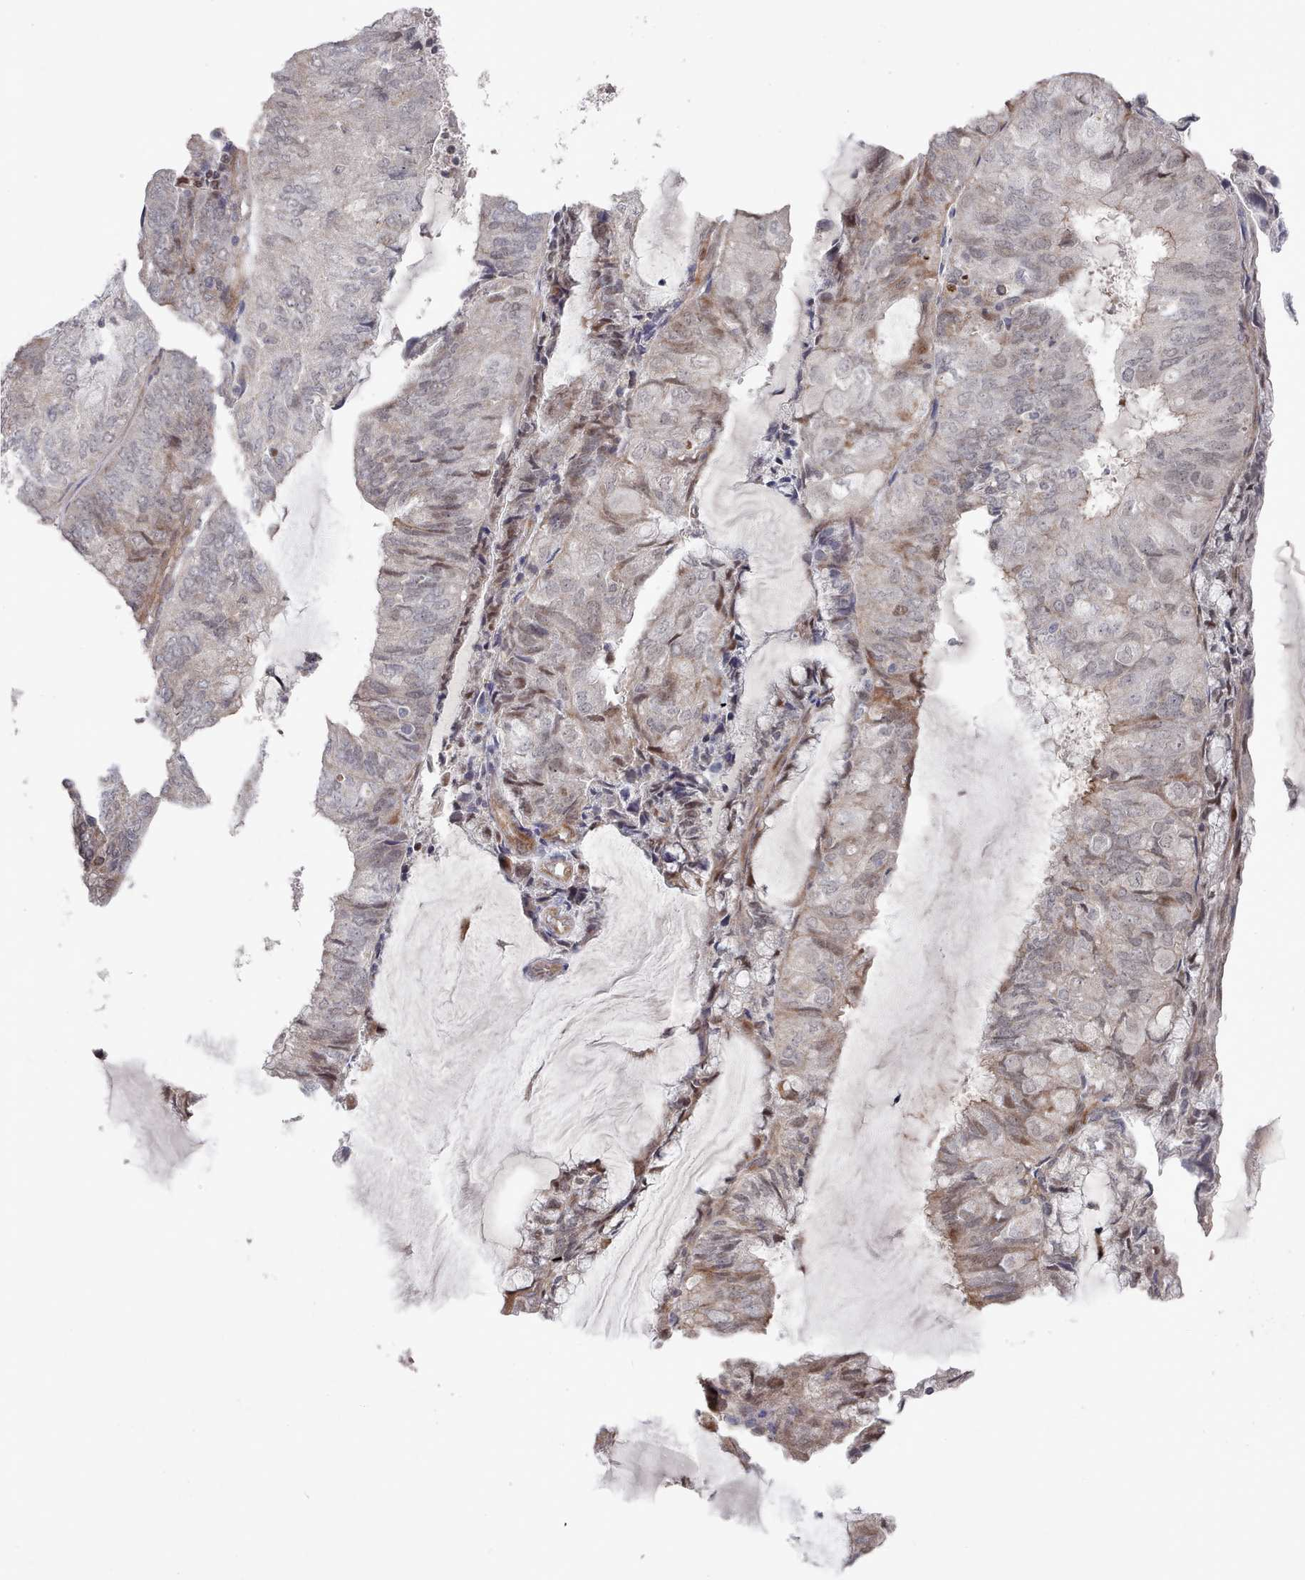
{"staining": {"intensity": "negative", "quantity": "none", "location": "none"}, "tissue": "endometrial cancer", "cell_type": "Tumor cells", "image_type": "cancer", "snomed": [{"axis": "morphology", "description": "Adenocarcinoma, NOS"}, {"axis": "topography", "description": "Endometrium"}], "caption": "IHC histopathology image of endometrial cancer (adenocarcinoma) stained for a protein (brown), which exhibits no staining in tumor cells.", "gene": "CPSF4", "patient": {"sex": "female", "age": 81}}